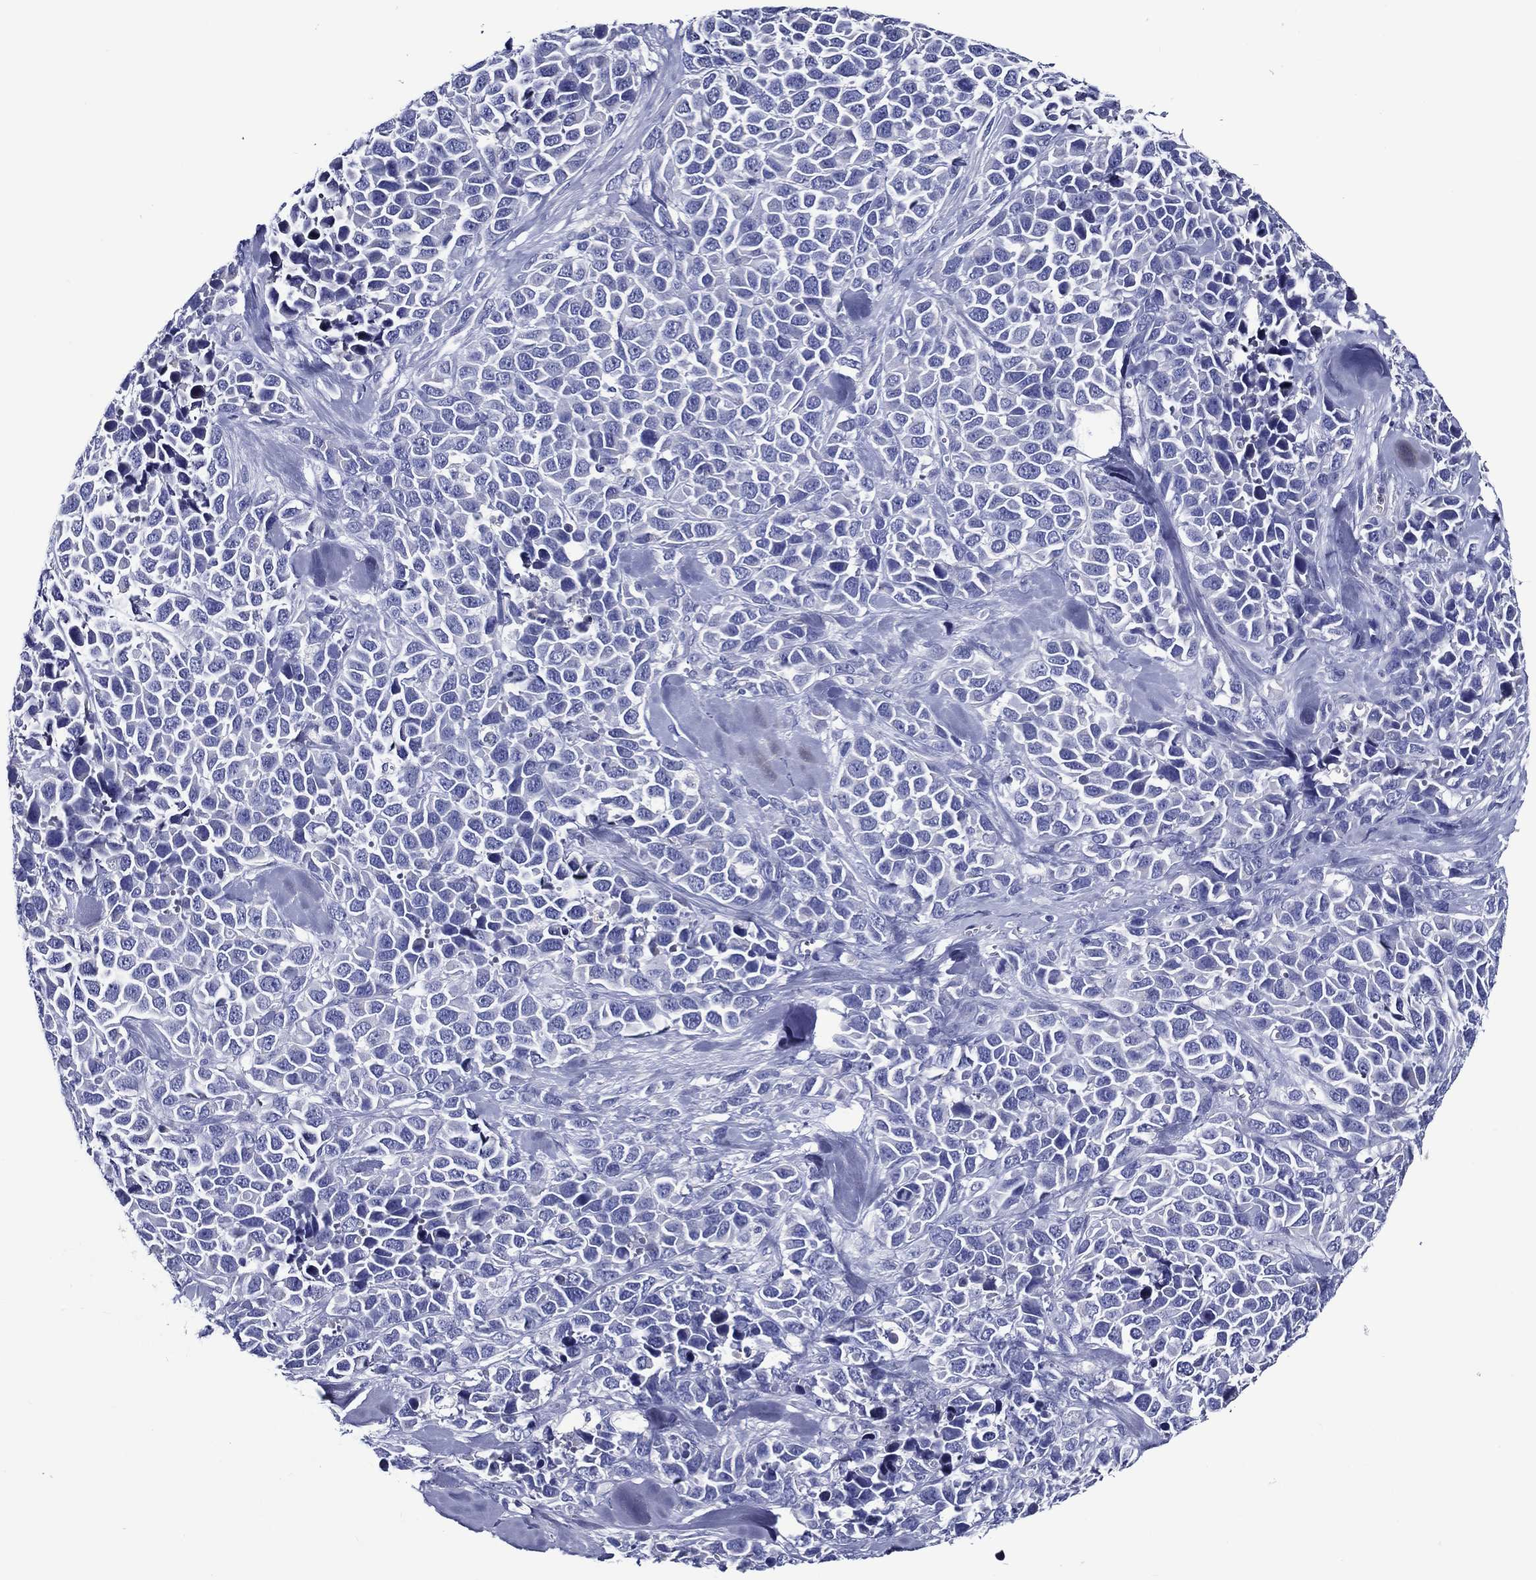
{"staining": {"intensity": "negative", "quantity": "none", "location": "none"}, "tissue": "melanoma", "cell_type": "Tumor cells", "image_type": "cancer", "snomed": [{"axis": "morphology", "description": "Malignant melanoma, Metastatic site"}, {"axis": "topography", "description": "Skin"}], "caption": "DAB (3,3'-diaminobenzidine) immunohistochemical staining of human melanoma demonstrates no significant staining in tumor cells.", "gene": "ACE2", "patient": {"sex": "male", "age": 84}}